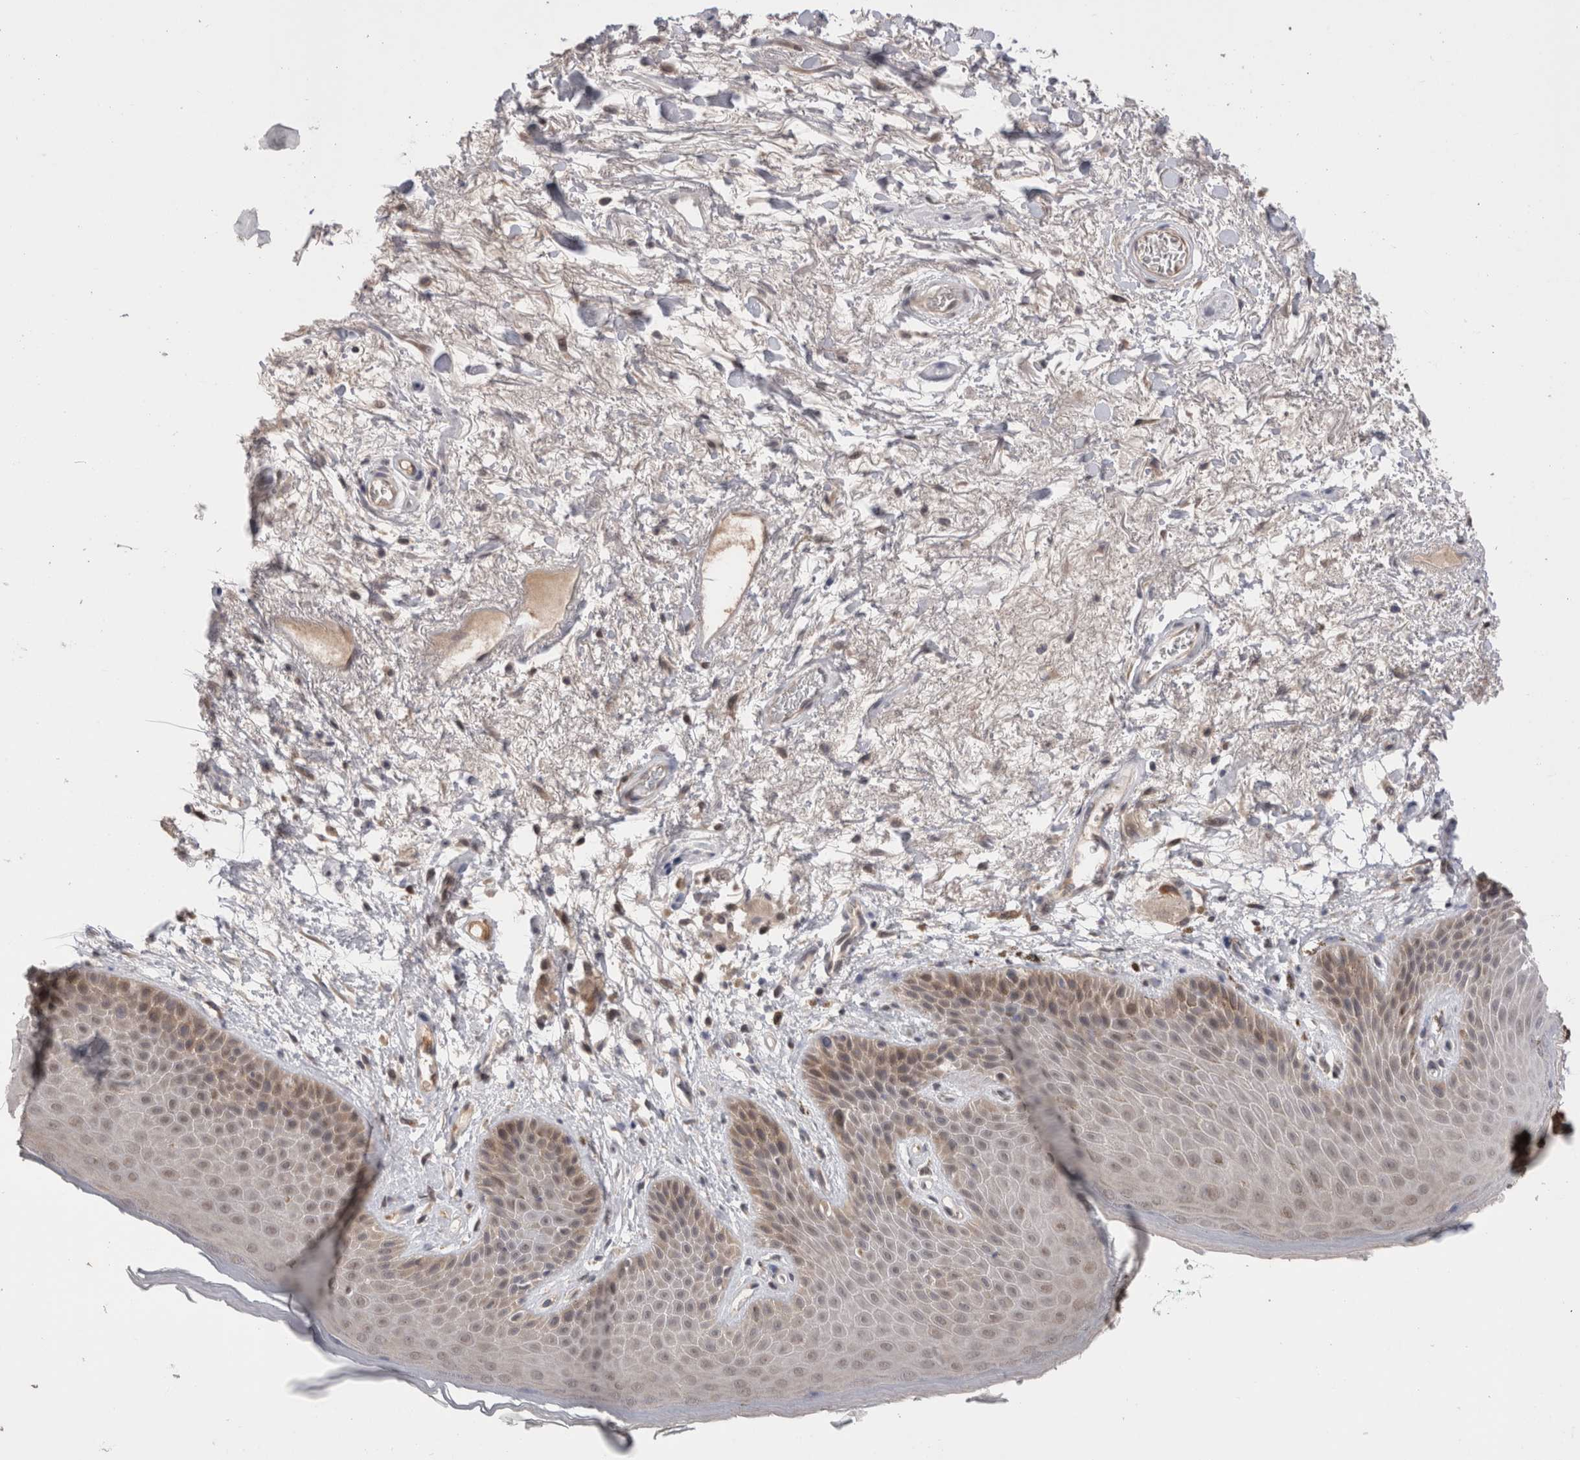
{"staining": {"intensity": "weak", "quantity": "25%-75%", "location": "cytoplasmic/membranous"}, "tissue": "skin", "cell_type": "Epidermal cells", "image_type": "normal", "snomed": [{"axis": "morphology", "description": "Normal tissue, NOS"}, {"axis": "topography", "description": "Anal"}], "caption": "Skin stained with IHC demonstrates weak cytoplasmic/membranous staining in approximately 25%-75% of epidermal cells. Using DAB (3,3'-diaminobenzidine) (brown) and hematoxylin (blue) stains, captured at high magnification using brightfield microscopy.", "gene": "CRYBG1", "patient": {"sex": "male", "age": 74}}